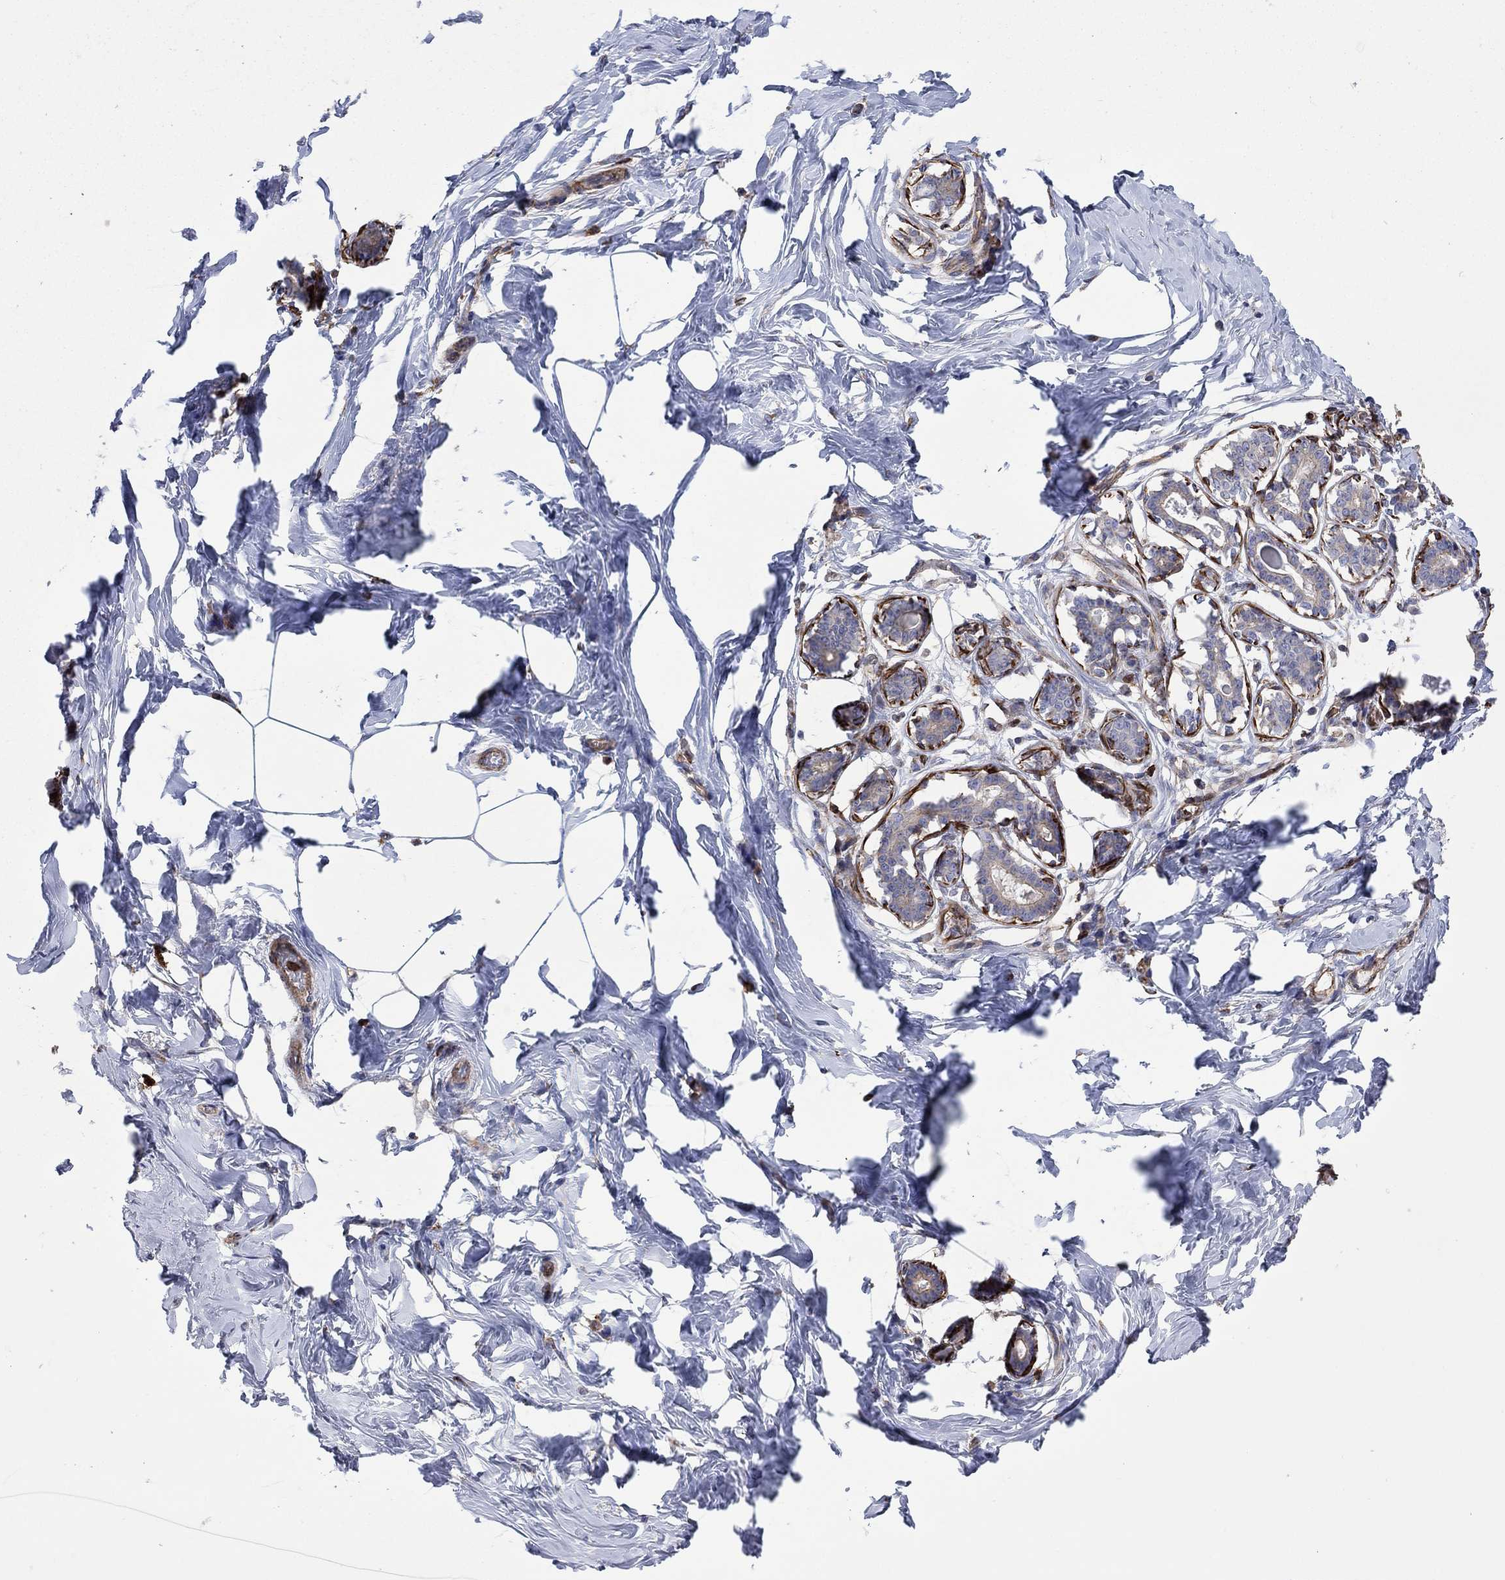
{"staining": {"intensity": "negative", "quantity": "none", "location": "none"}, "tissue": "breast", "cell_type": "Adipocytes", "image_type": "normal", "snomed": [{"axis": "morphology", "description": "Normal tissue, NOS"}, {"axis": "morphology", "description": "Lobular carcinoma, in situ"}, {"axis": "topography", "description": "Breast"}], "caption": "DAB (3,3'-diaminobenzidine) immunohistochemical staining of benign breast displays no significant staining in adipocytes.", "gene": "PAG1", "patient": {"sex": "female", "age": 35}}